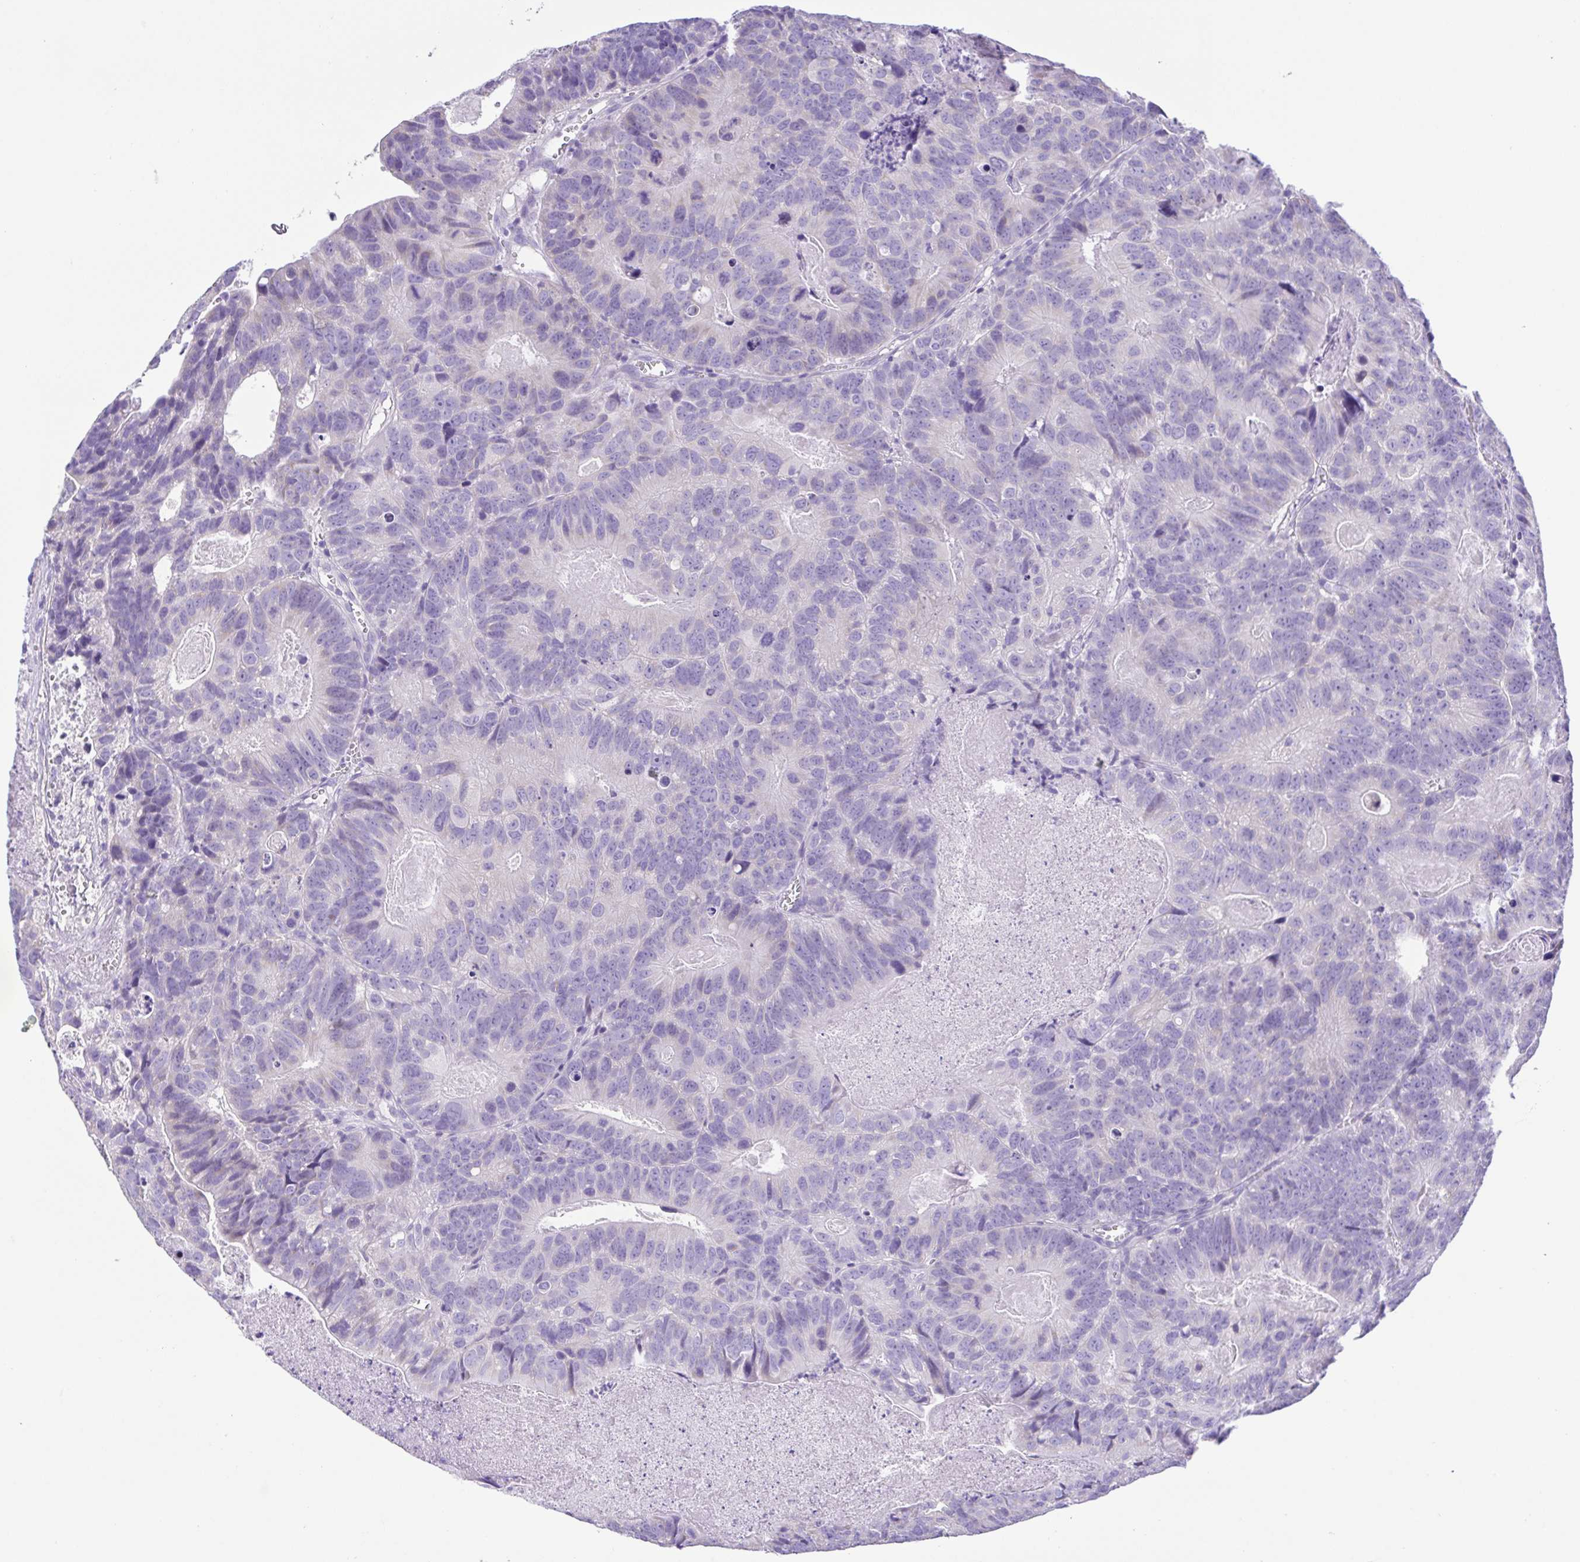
{"staining": {"intensity": "negative", "quantity": "none", "location": "none"}, "tissue": "head and neck cancer", "cell_type": "Tumor cells", "image_type": "cancer", "snomed": [{"axis": "morphology", "description": "Adenocarcinoma, NOS"}, {"axis": "topography", "description": "Head-Neck"}], "caption": "Immunohistochemistry (IHC) histopathology image of adenocarcinoma (head and neck) stained for a protein (brown), which exhibits no staining in tumor cells.", "gene": "CD72", "patient": {"sex": "male", "age": 62}}